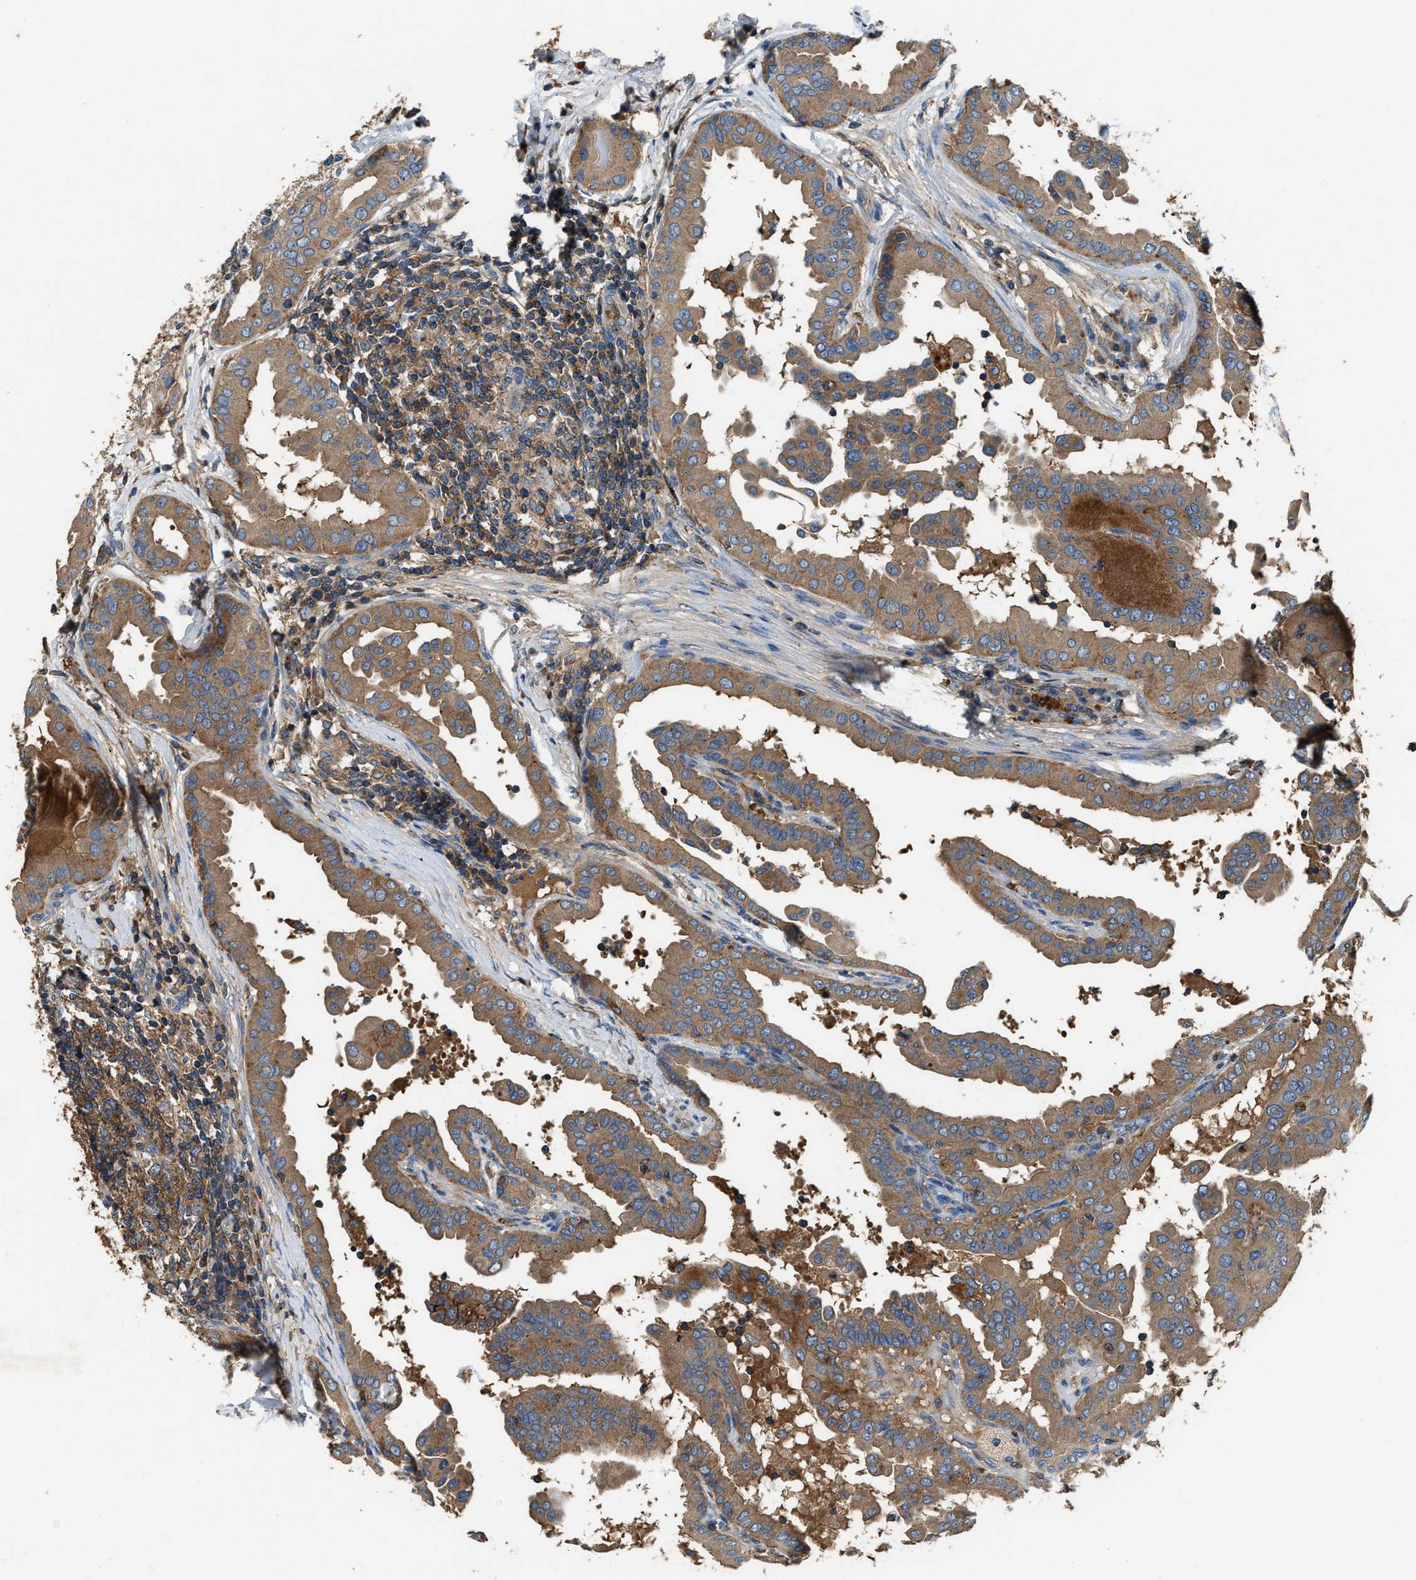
{"staining": {"intensity": "moderate", "quantity": ">75%", "location": "cytoplasmic/membranous"}, "tissue": "thyroid cancer", "cell_type": "Tumor cells", "image_type": "cancer", "snomed": [{"axis": "morphology", "description": "Papillary adenocarcinoma, NOS"}, {"axis": "topography", "description": "Thyroid gland"}], "caption": "Thyroid cancer (papillary adenocarcinoma) stained with DAB (3,3'-diaminobenzidine) IHC displays medium levels of moderate cytoplasmic/membranous staining in about >75% of tumor cells.", "gene": "BLOC1S1", "patient": {"sex": "male", "age": 33}}